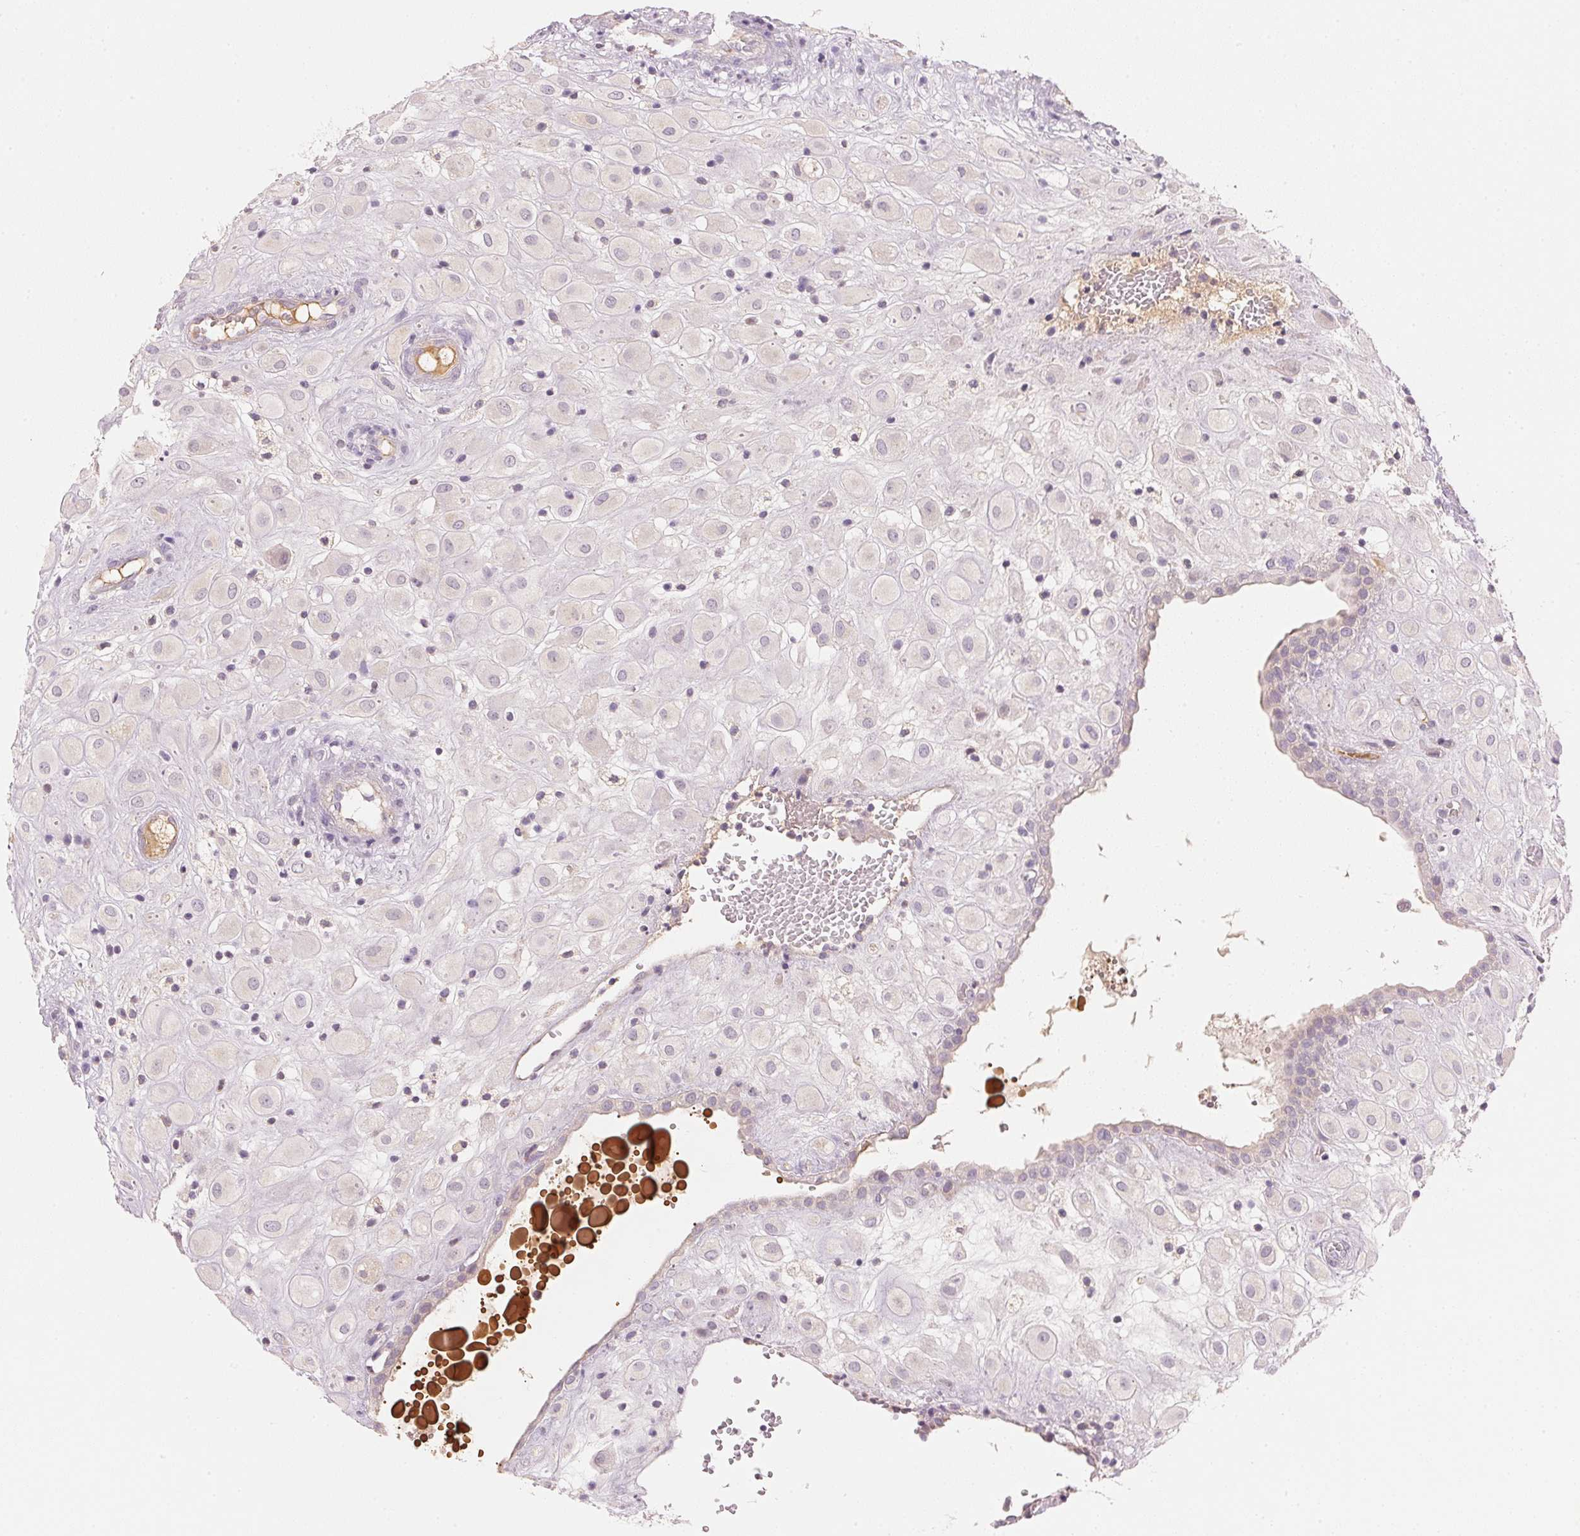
{"staining": {"intensity": "negative", "quantity": "none", "location": "none"}, "tissue": "placenta", "cell_type": "Decidual cells", "image_type": "normal", "snomed": [{"axis": "morphology", "description": "Normal tissue, NOS"}, {"axis": "topography", "description": "Placenta"}], "caption": "Immunohistochemical staining of unremarkable placenta reveals no significant positivity in decidual cells. (DAB (3,3'-diaminobenzidine) immunohistochemistry (IHC), high magnification).", "gene": "RMDN2", "patient": {"sex": "female", "age": 24}}